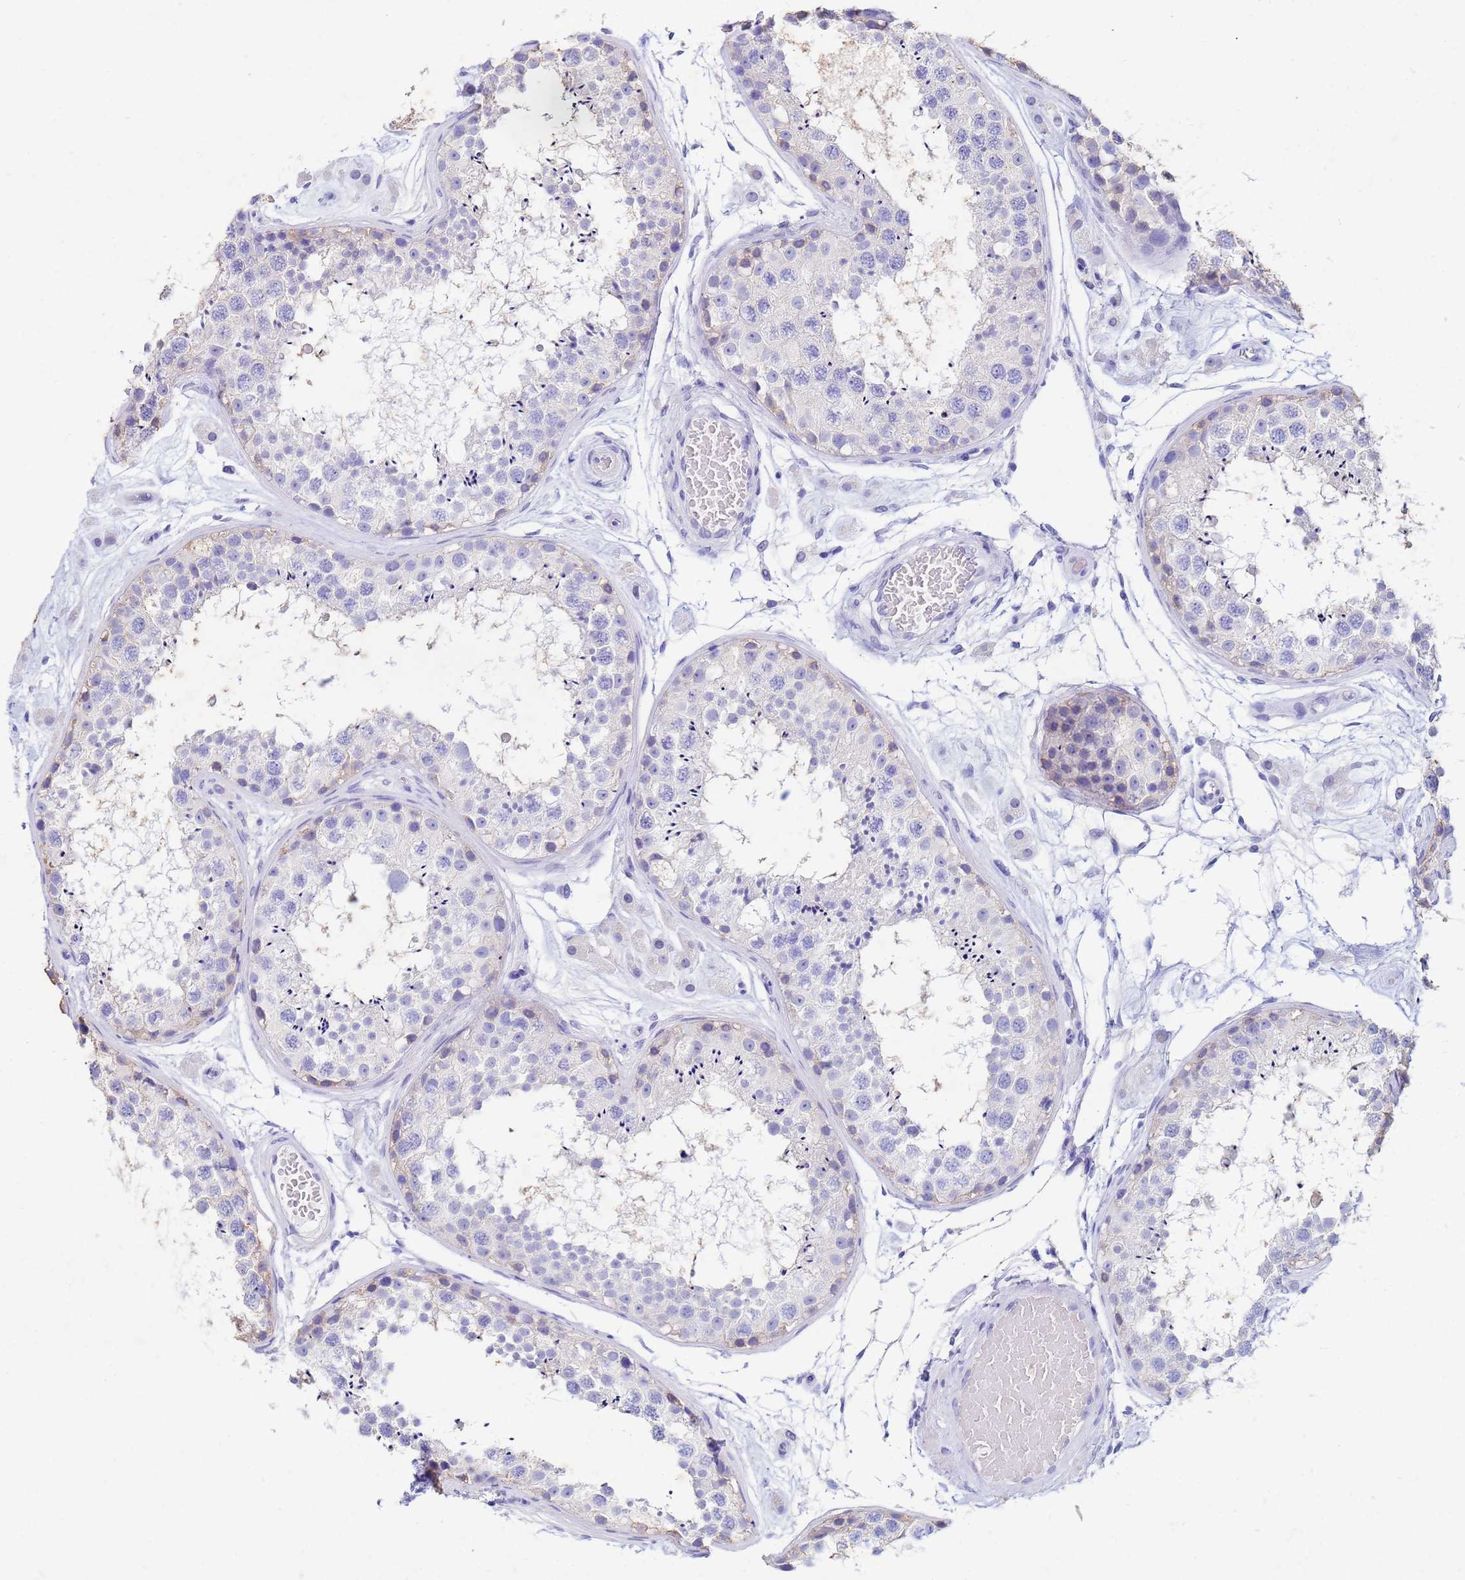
{"staining": {"intensity": "negative", "quantity": "none", "location": "none"}, "tissue": "testis", "cell_type": "Cells in seminiferous ducts", "image_type": "normal", "snomed": [{"axis": "morphology", "description": "Normal tissue, NOS"}, {"axis": "topography", "description": "Testis"}], "caption": "Immunohistochemistry histopathology image of unremarkable testis stained for a protein (brown), which demonstrates no staining in cells in seminiferous ducts. (DAB immunohistochemistry with hematoxylin counter stain).", "gene": "CSTB", "patient": {"sex": "male", "age": 25}}